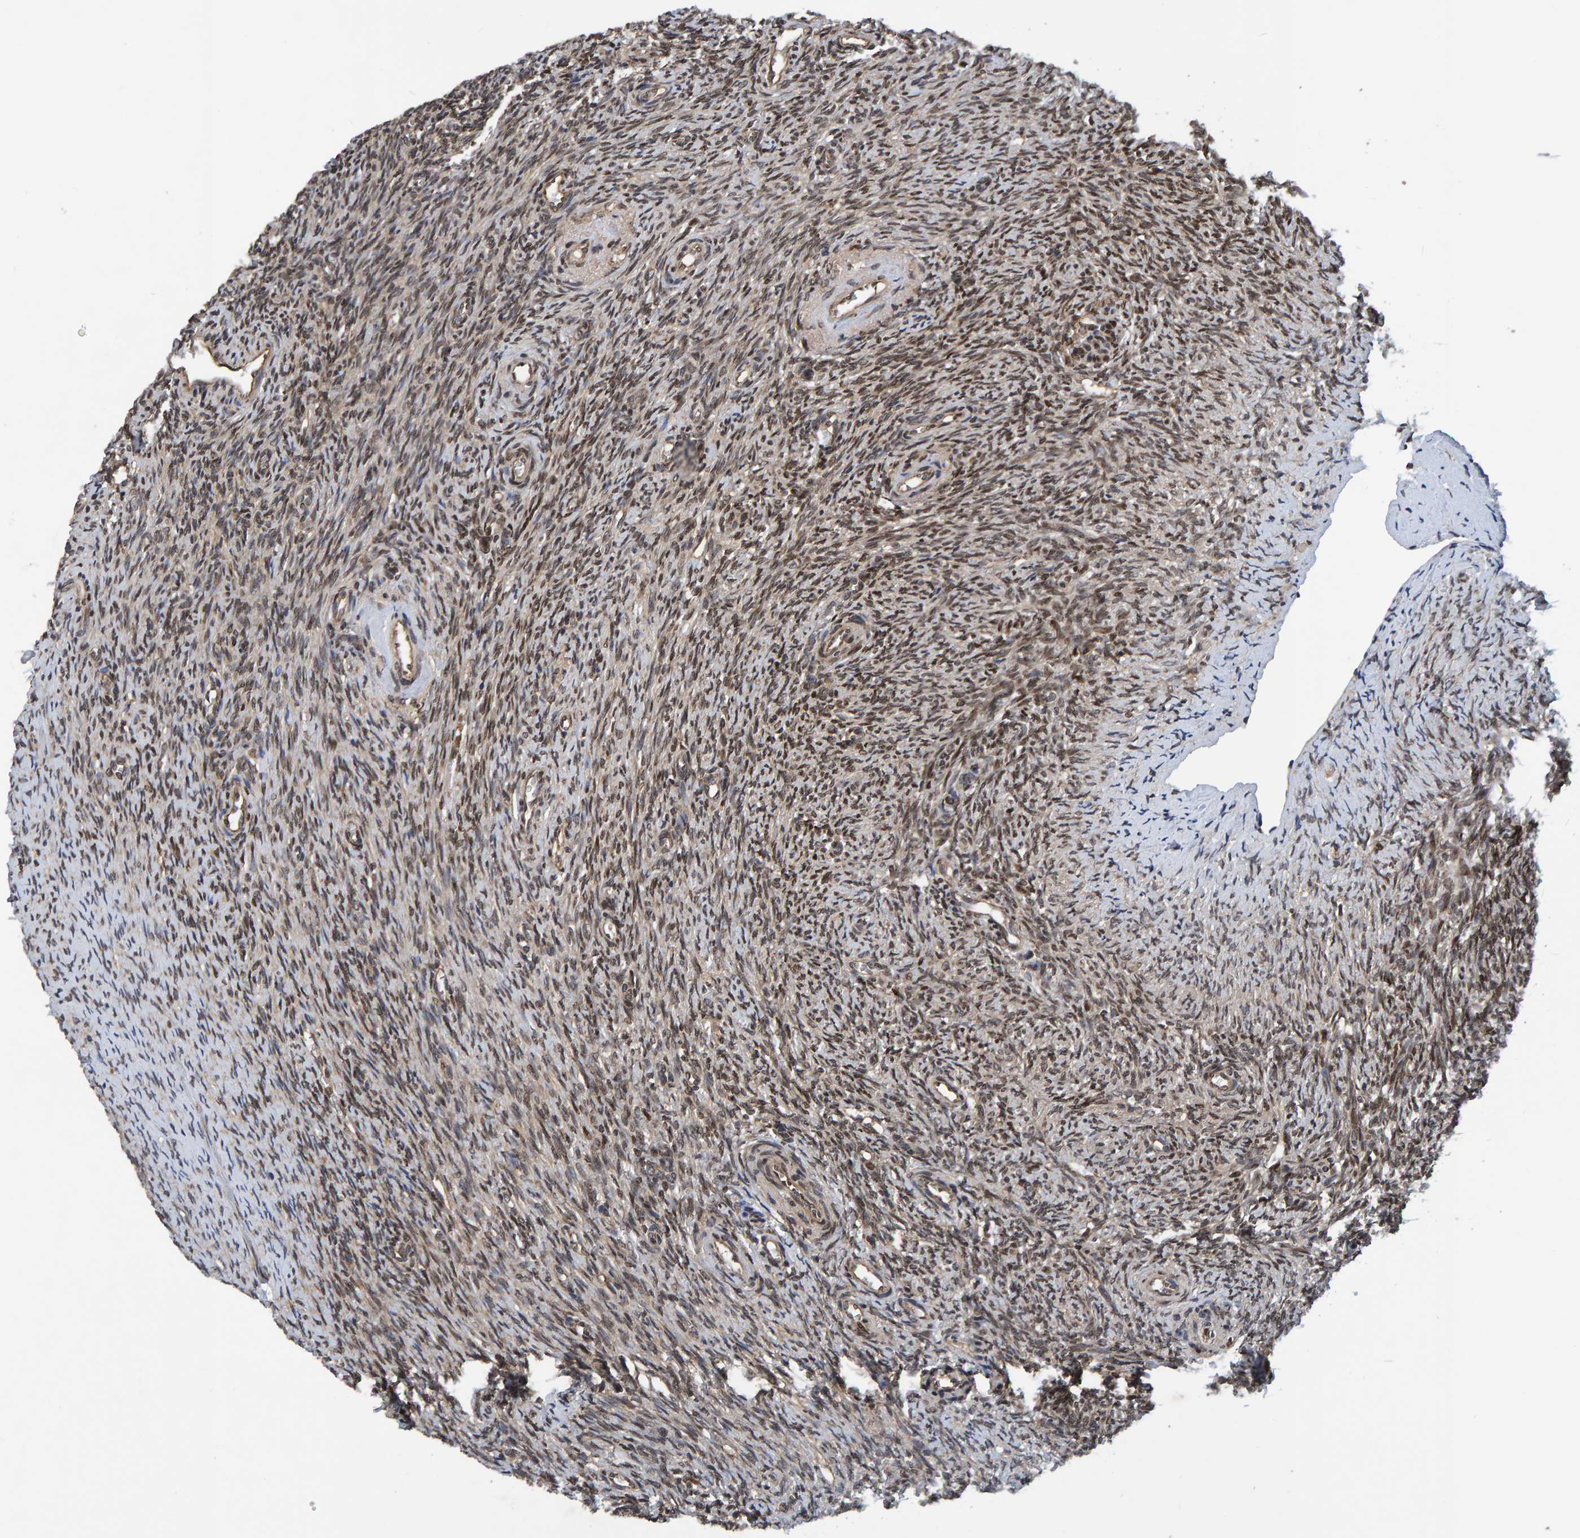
{"staining": {"intensity": "moderate", "quantity": ">75%", "location": "cytoplasmic/membranous"}, "tissue": "ovary", "cell_type": "Follicle cells", "image_type": "normal", "snomed": [{"axis": "morphology", "description": "Normal tissue, NOS"}, {"axis": "topography", "description": "Ovary"}], "caption": "Protein staining of unremarkable ovary demonstrates moderate cytoplasmic/membranous staining in about >75% of follicle cells. Immunohistochemistry stains the protein in brown and the nuclei are stained blue.", "gene": "GAB2", "patient": {"sex": "female", "age": 41}}